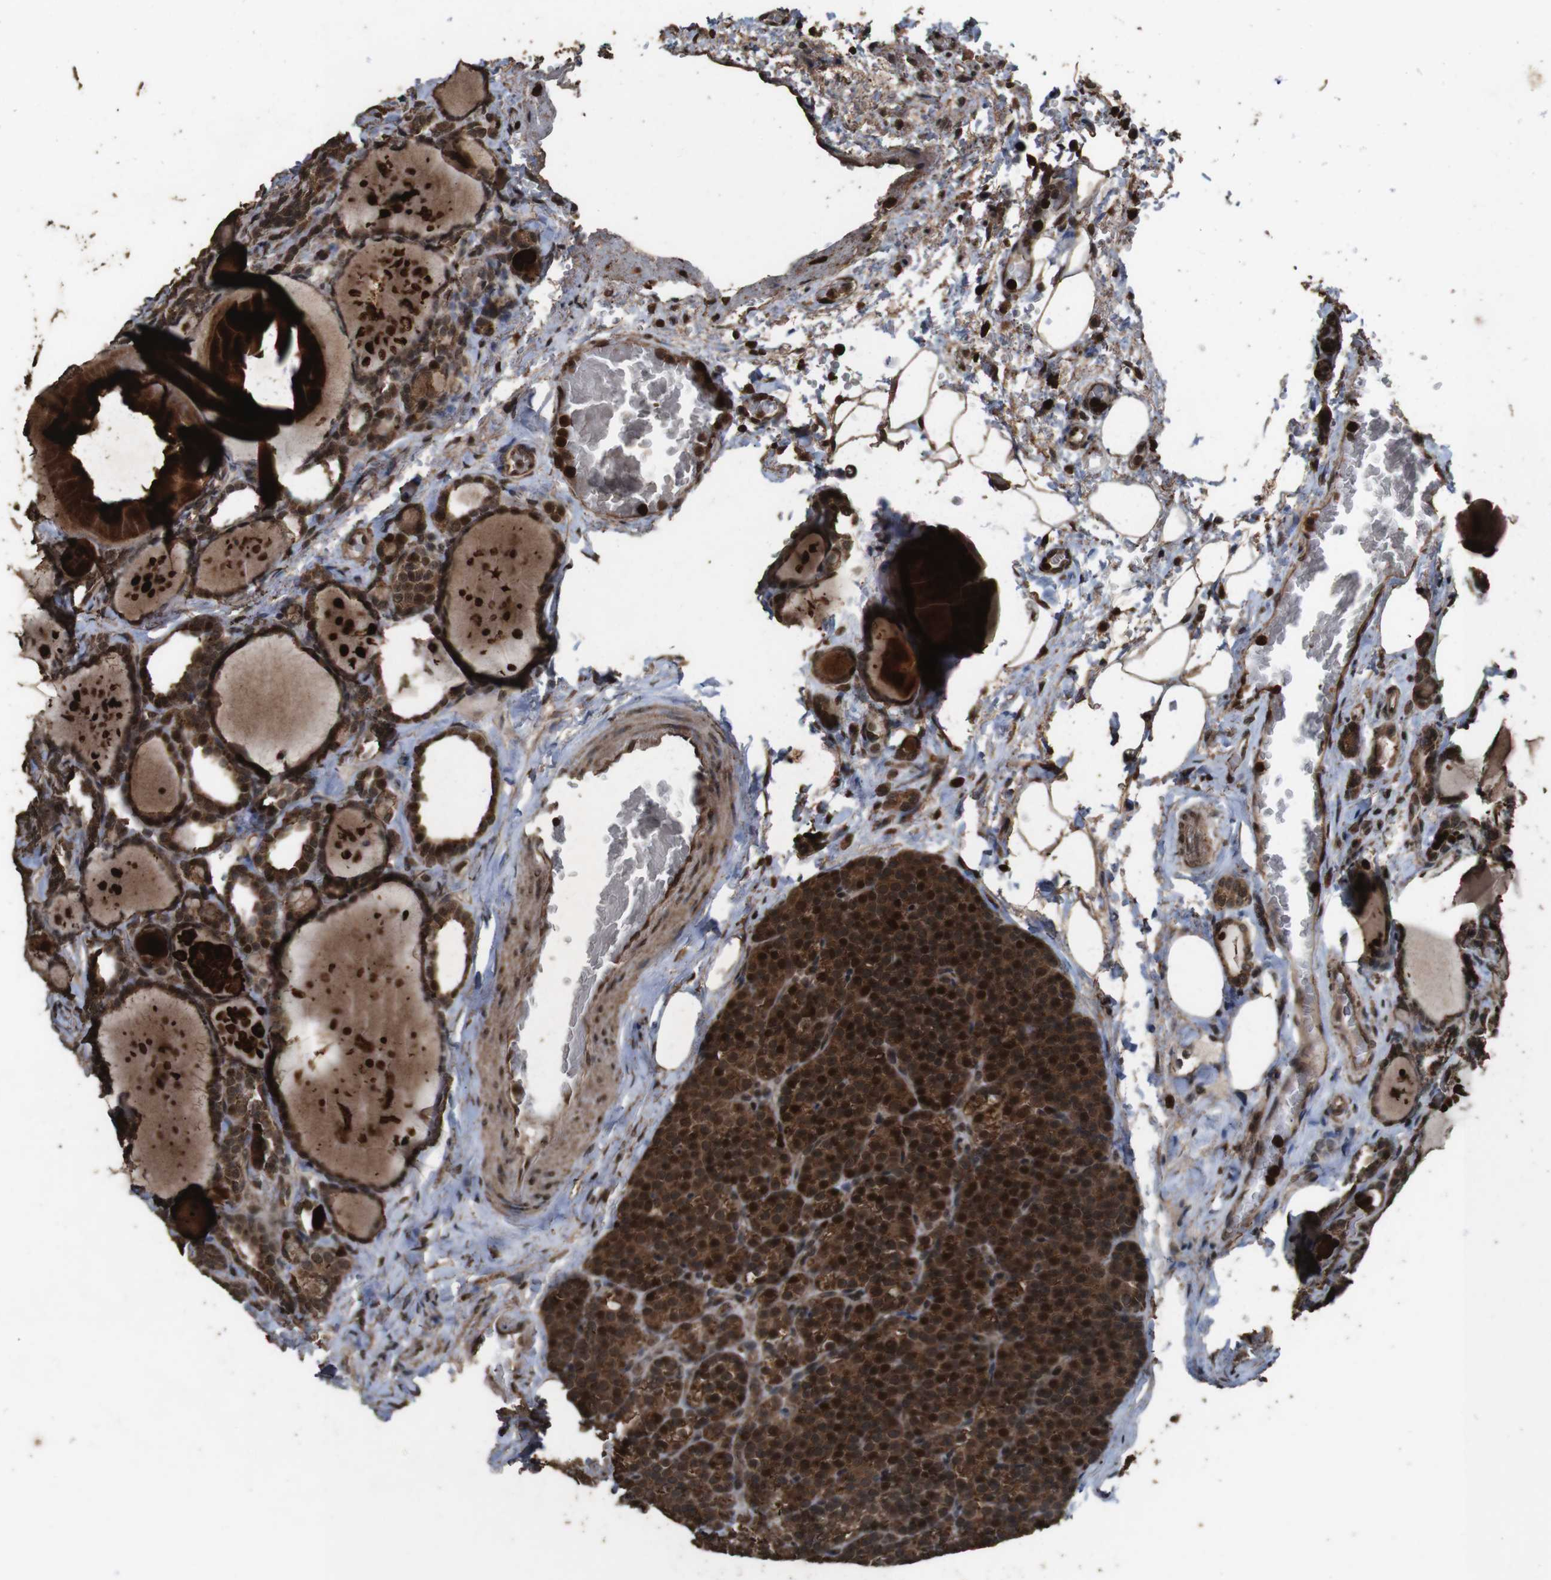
{"staining": {"intensity": "strong", "quantity": ">75%", "location": "cytoplasmic/membranous,nuclear"}, "tissue": "parathyroid gland", "cell_type": "Glandular cells", "image_type": "normal", "snomed": [{"axis": "morphology", "description": "Normal tissue, NOS"}, {"axis": "topography", "description": "Parathyroid gland"}], "caption": "IHC (DAB (3,3'-diaminobenzidine)) staining of benign parathyroid gland displays strong cytoplasmic/membranous,nuclear protein staining in approximately >75% of glandular cells.", "gene": "RRAS2", "patient": {"sex": "female", "age": 57}}